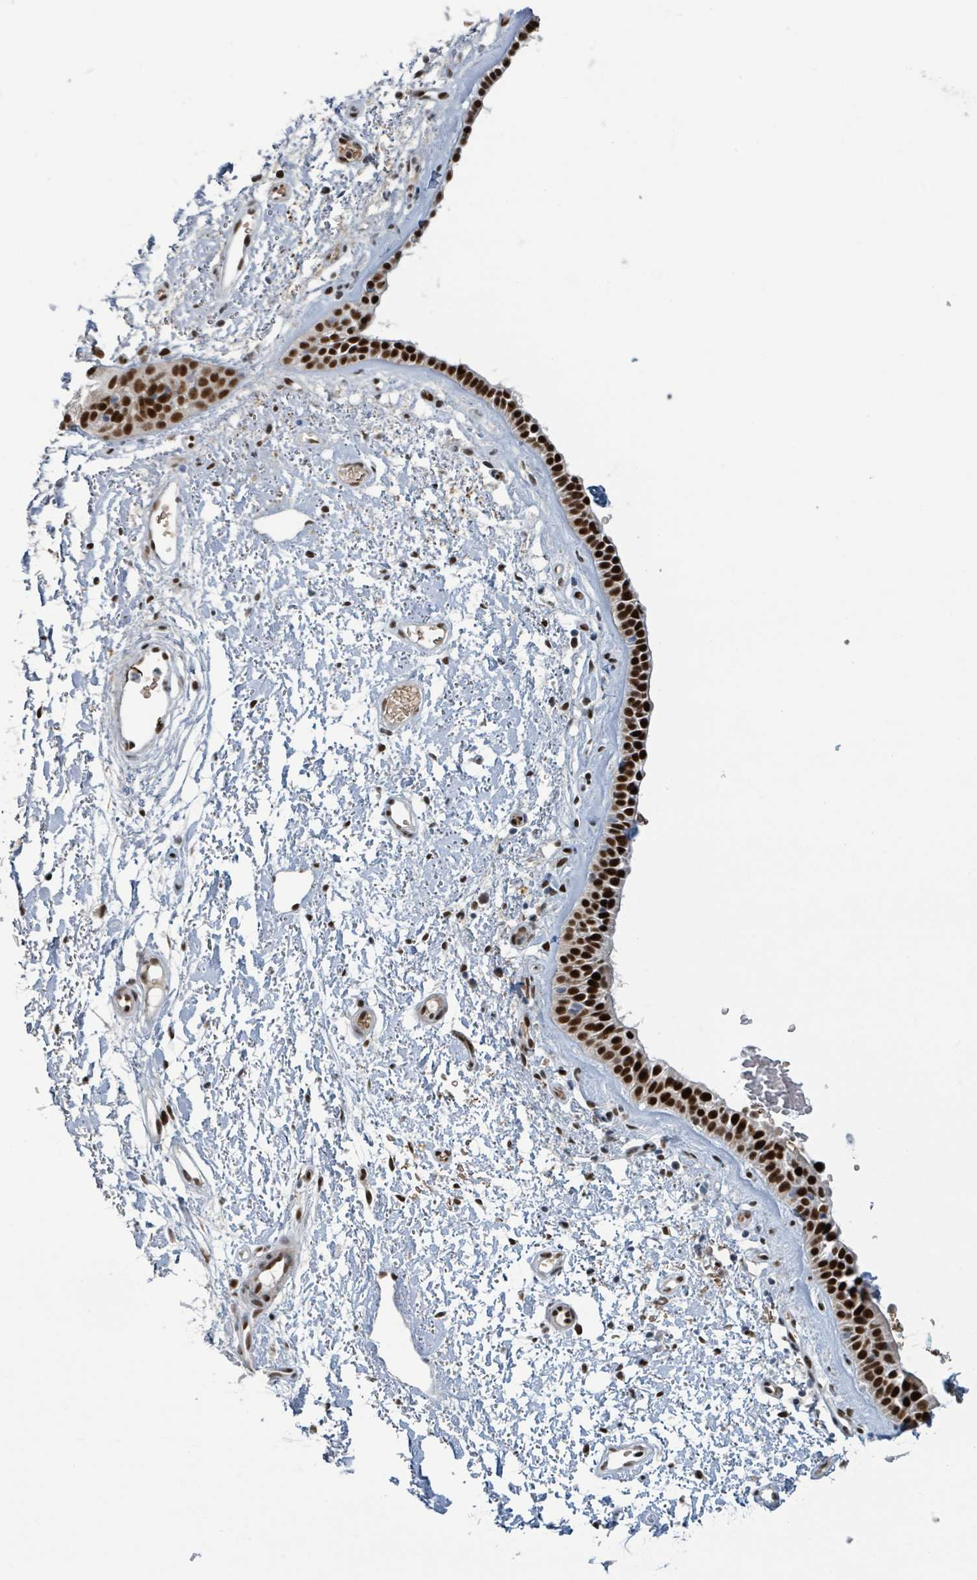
{"staining": {"intensity": "strong", "quantity": ">75%", "location": "nuclear"}, "tissue": "nasopharynx", "cell_type": "Respiratory epithelial cells", "image_type": "normal", "snomed": [{"axis": "morphology", "description": "Normal tissue, NOS"}, {"axis": "topography", "description": "Cartilage tissue"}, {"axis": "topography", "description": "Nasopharynx"}], "caption": "Immunohistochemistry of benign nasopharynx exhibits high levels of strong nuclear staining in about >75% of respiratory epithelial cells.", "gene": "KLF3", "patient": {"sex": "male", "age": 56}}